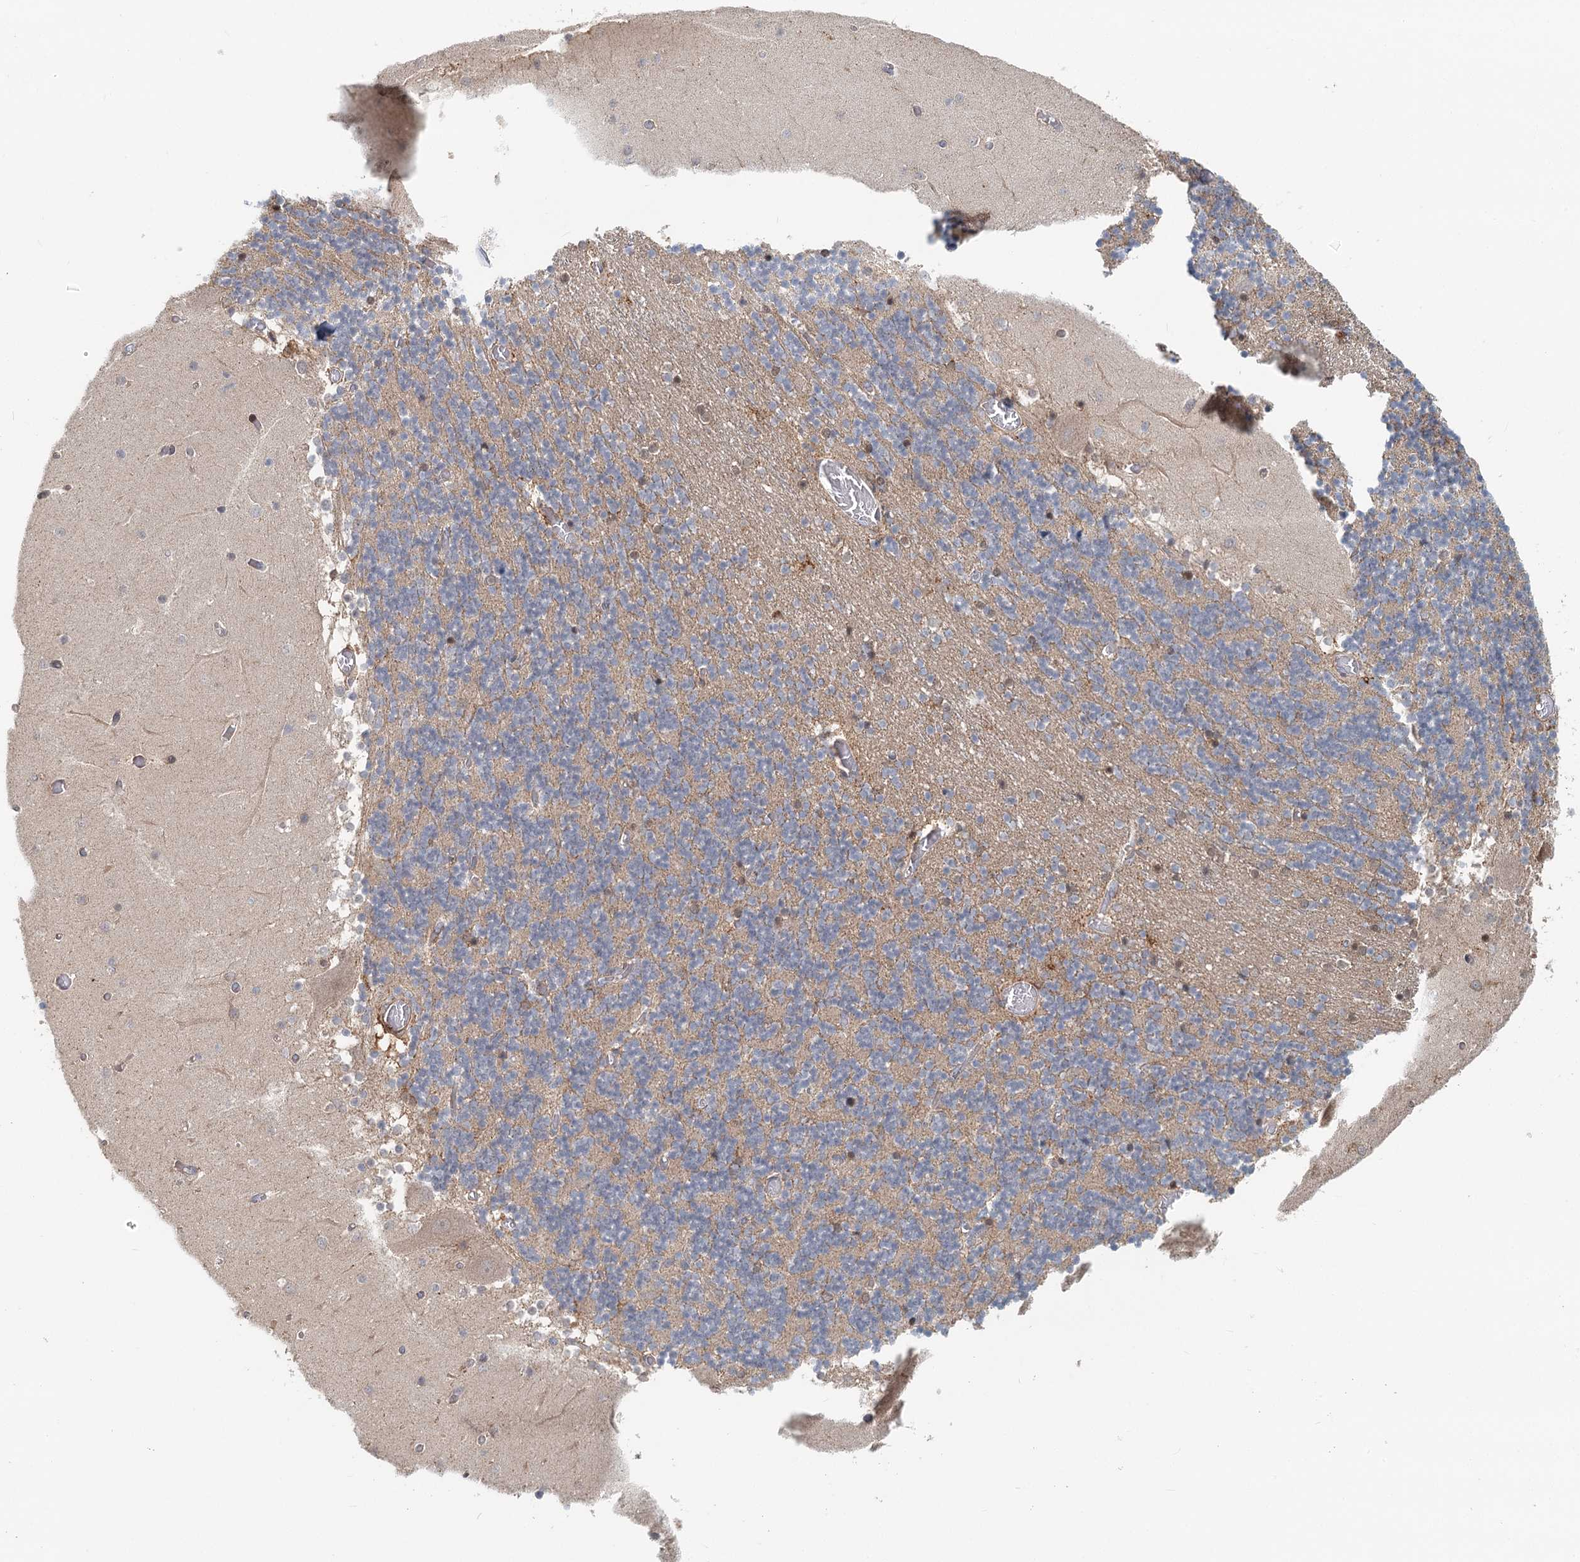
{"staining": {"intensity": "negative", "quantity": "none", "location": "none"}, "tissue": "cerebellum", "cell_type": "Cells in granular layer", "image_type": "normal", "snomed": [{"axis": "morphology", "description": "Normal tissue, NOS"}, {"axis": "topography", "description": "Cerebellum"}], "caption": "Histopathology image shows no protein expression in cells in granular layer of benign cerebellum.", "gene": "RNF111", "patient": {"sex": "female", "age": 28}}